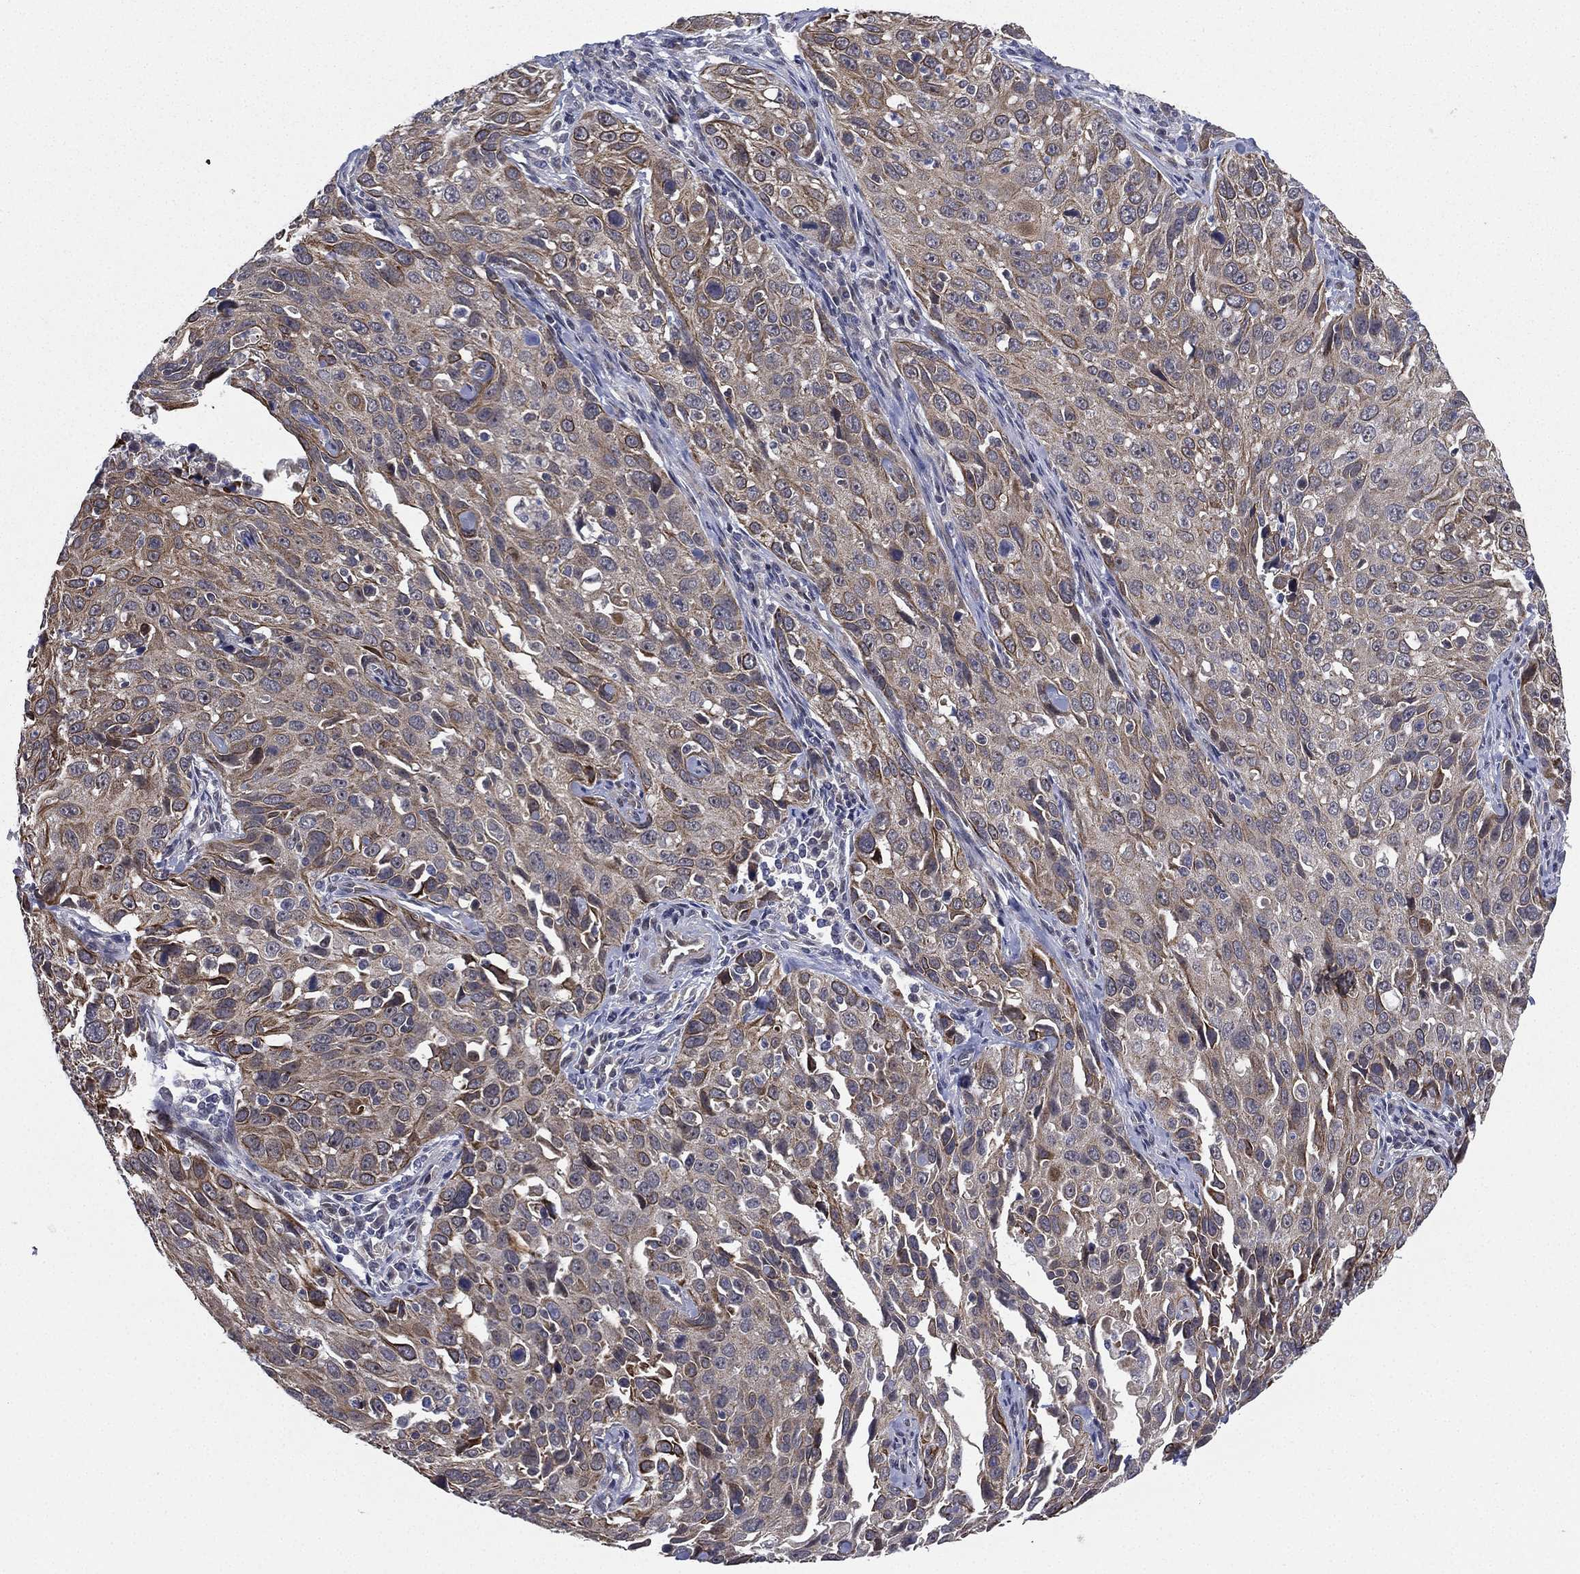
{"staining": {"intensity": "weak", "quantity": "<25%", "location": "cytoplasmic/membranous"}, "tissue": "cervical cancer", "cell_type": "Tumor cells", "image_type": "cancer", "snomed": [{"axis": "morphology", "description": "Squamous cell carcinoma, NOS"}, {"axis": "topography", "description": "Cervix"}], "caption": "This is an immunohistochemistry photomicrograph of cervical squamous cell carcinoma. There is no staining in tumor cells.", "gene": "KAT14", "patient": {"sex": "female", "age": 26}}